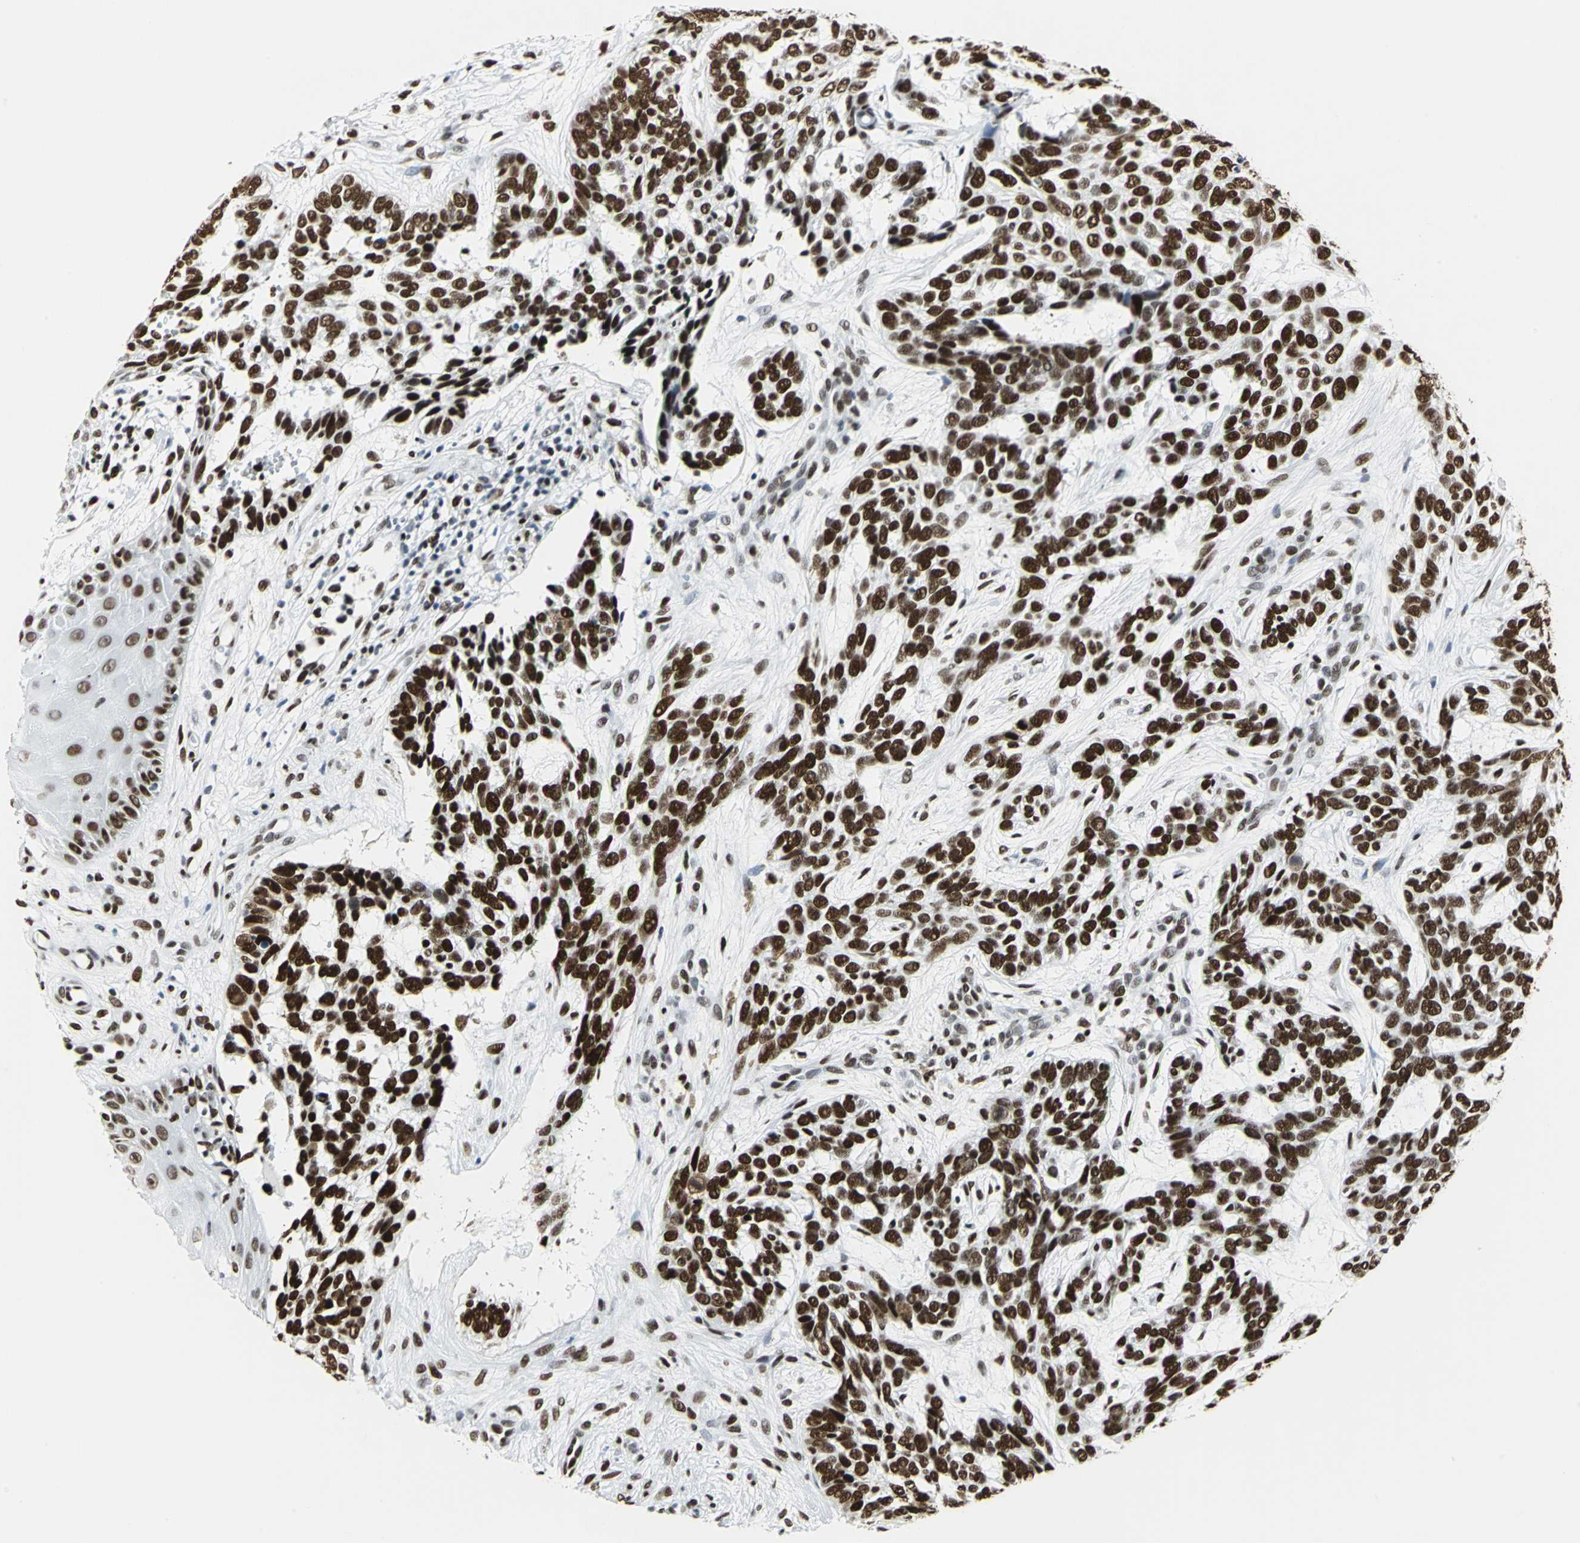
{"staining": {"intensity": "strong", "quantity": ">75%", "location": "nuclear"}, "tissue": "skin cancer", "cell_type": "Tumor cells", "image_type": "cancer", "snomed": [{"axis": "morphology", "description": "Basal cell carcinoma"}, {"axis": "topography", "description": "Skin"}], "caption": "Immunohistochemical staining of basal cell carcinoma (skin) demonstrates high levels of strong nuclear expression in about >75% of tumor cells.", "gene": "HDAC2", "patient": {"sex": "male", "age": 87}}